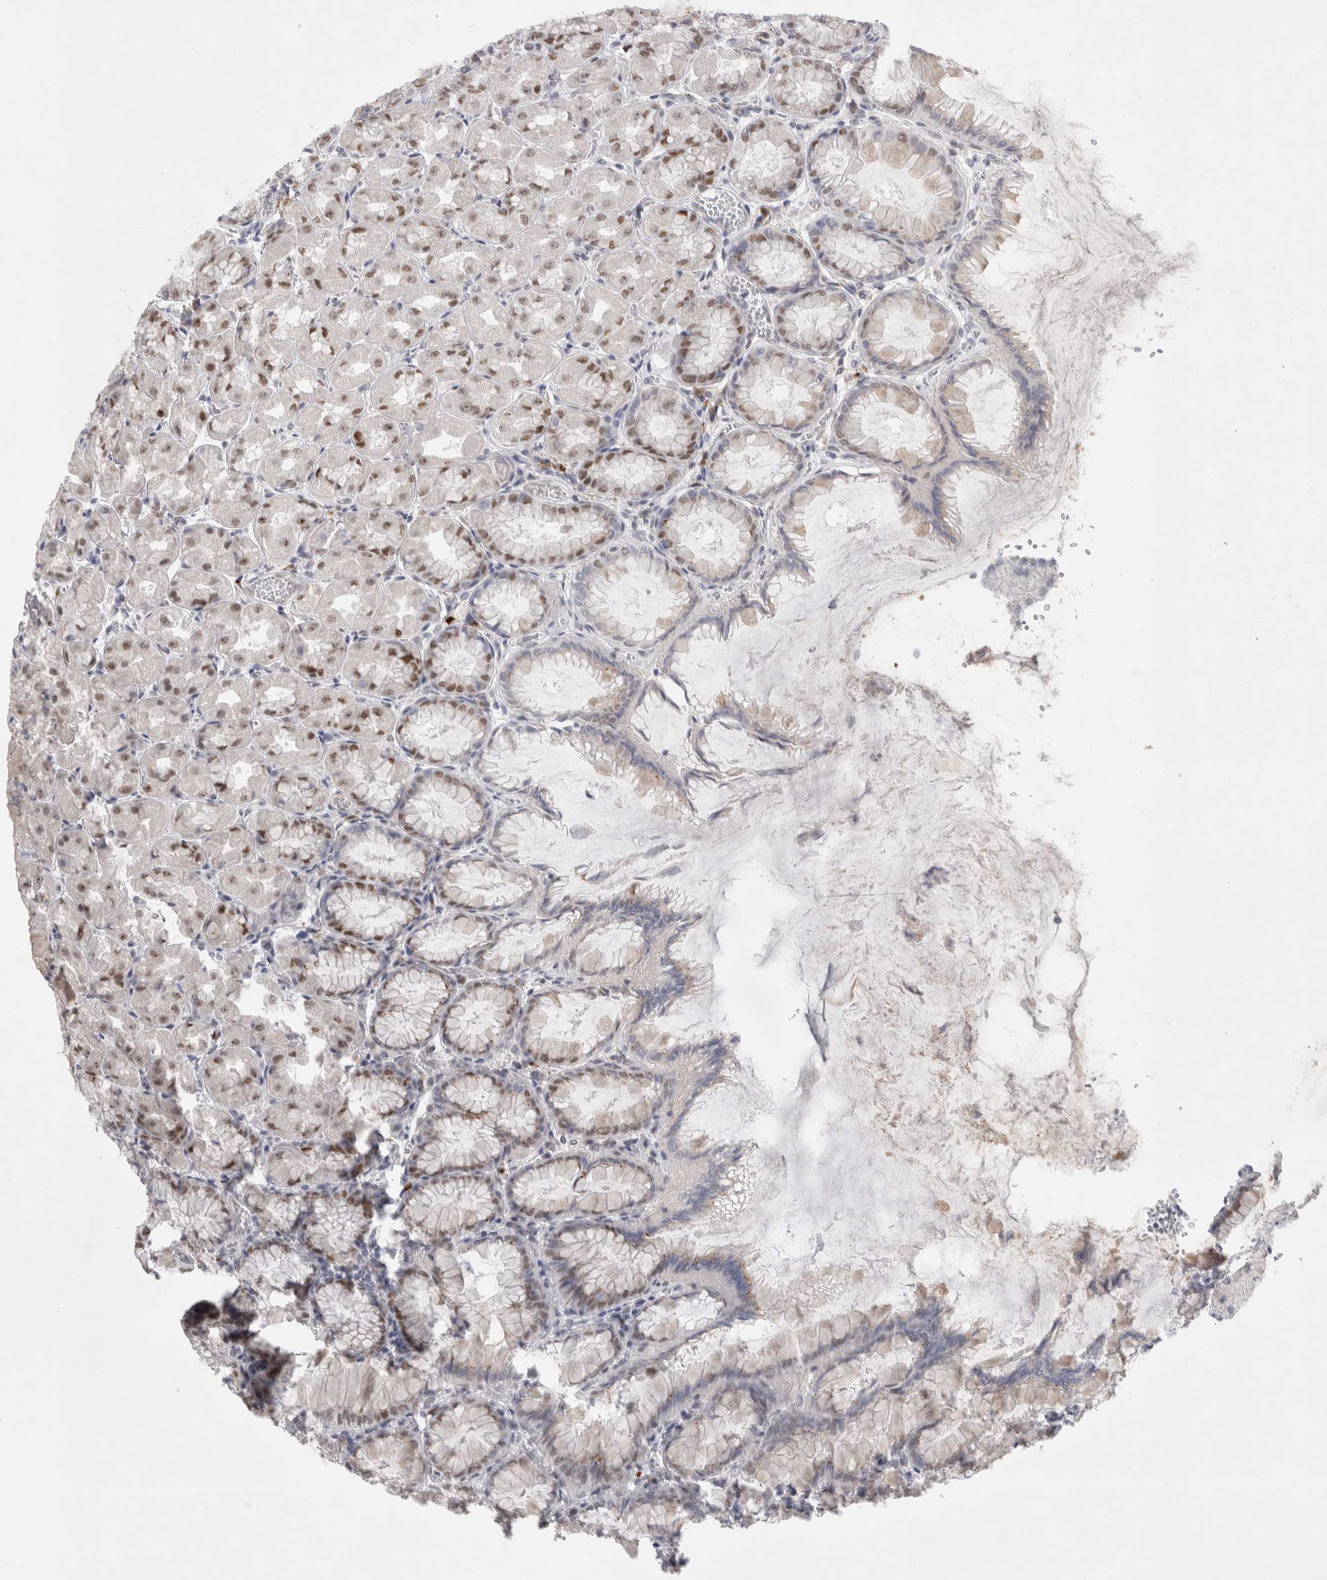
{"staining": {"intensity": "strong", "quantity": "25%-75%", "location": "nuclear"}, "tissue": "stomach", "cell_type": "Glandular cells", "image_type": "normal", "snomed": [{"axis": "morphology", "description": "Normal tissue, NOS"}, {"axis": "topography", "description": "Stomach, upper"}], "caption": "Brown immunohistochemical staining in normal human stomach exhibits strong nuclear expression in about 25%-75% of glandular cells.", "gene": "RECQL4", "patient": {"sex": "female", "age": 56}}